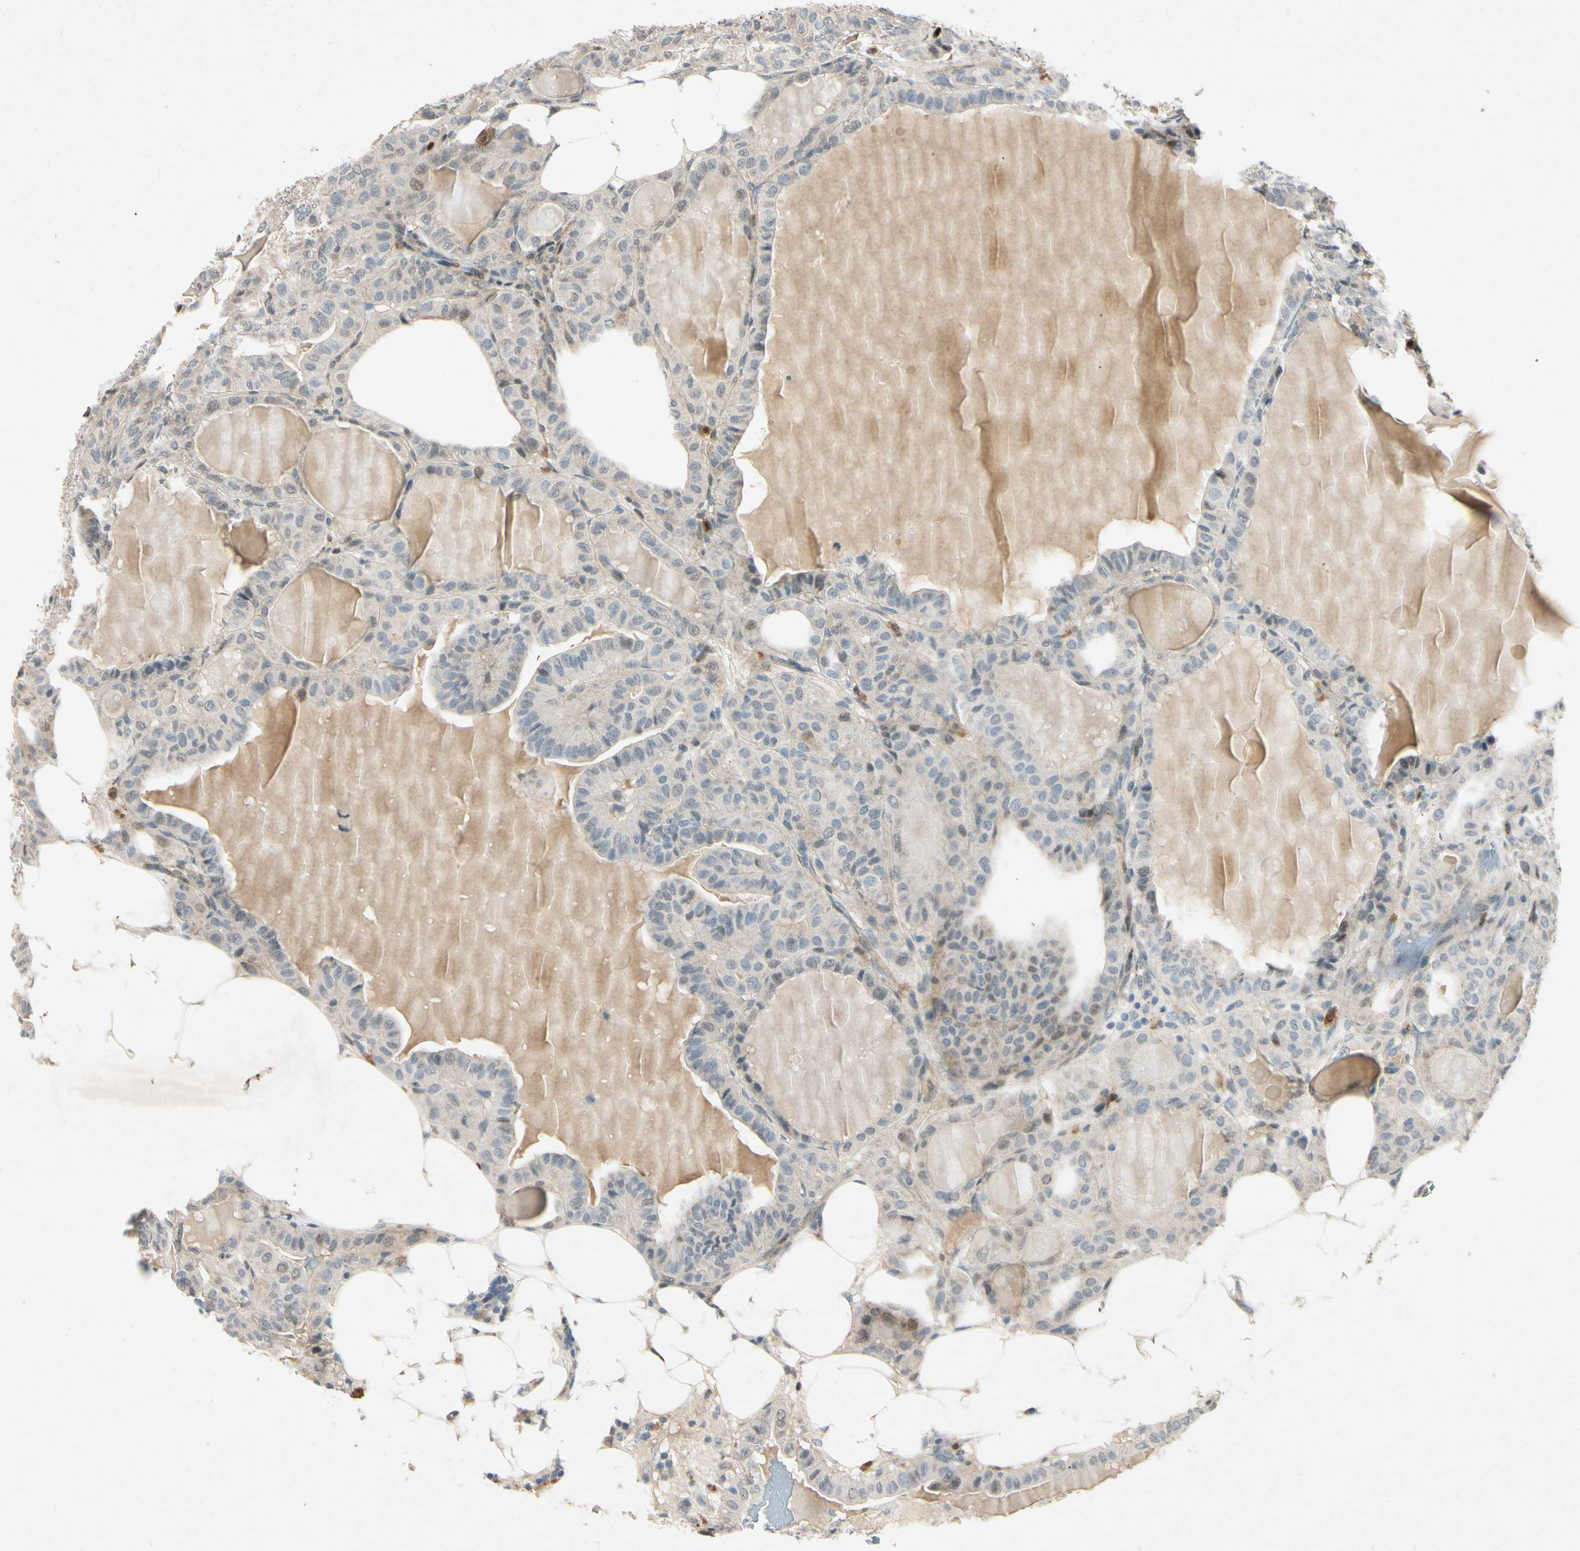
{"staining": {"intensity": "weak", "quantity": "<25%", "location": "nuclear"}, "tissue": "thyroid cancer", "cell_type": "Tumor cells", "image_type": "cancer", "snomed": [{"axis": "morphology", "description": "Papillary adenocarcinoma, NOS"}, {"axis": "topography", "description": "Thyroid gland"}], "caption": "Tumor cells are negative for protein expression in human thyroid cancer. (DAB (3,3'-diaminobenzidine) immunohistochemistry (IHC) with hematoxylin counter stain).", "gene": "HSPA1B", "patient": {"sex": "male", "age": 77}}